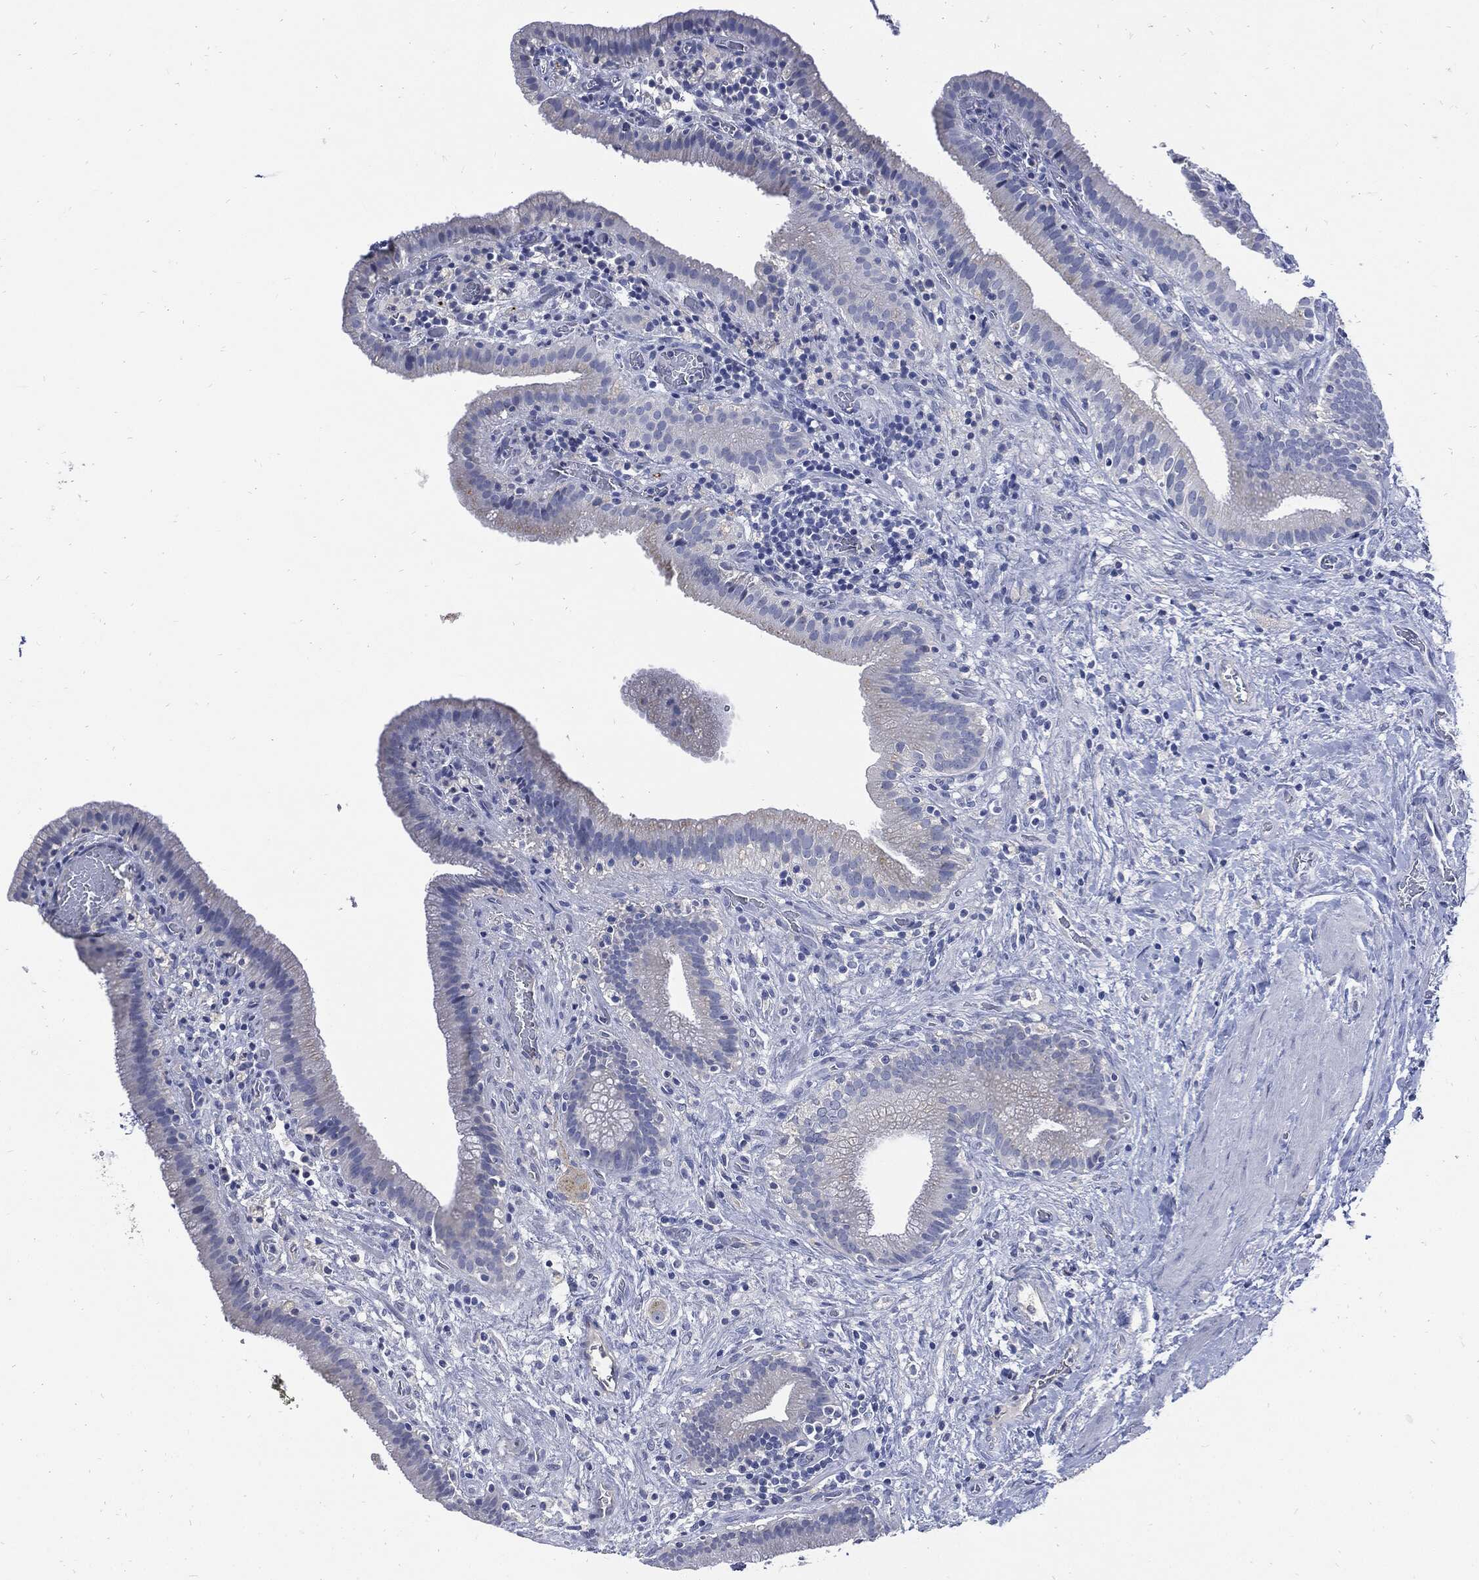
{"staining": {"intensity": "negative", "quantity": "none", "location": "none"}, "tissue": "gallbladder", "cell_type": "Glandular cells", "image_type": "normal", "snomed": [{"axis": "morphology", "description": "Normal tissue, NOS"}, {"axis": "topography", "description": "Gallbladder"}], "caption": "IHC micrograph of benign human gallbladder stained for a protein (brown), which demonstrates no expression in glandular cells. (Brightfield microscopy of DAB immunohistochemistry at high magnification).", "gene": "CPE", "patient": {"sex": "male", "age": 62}}